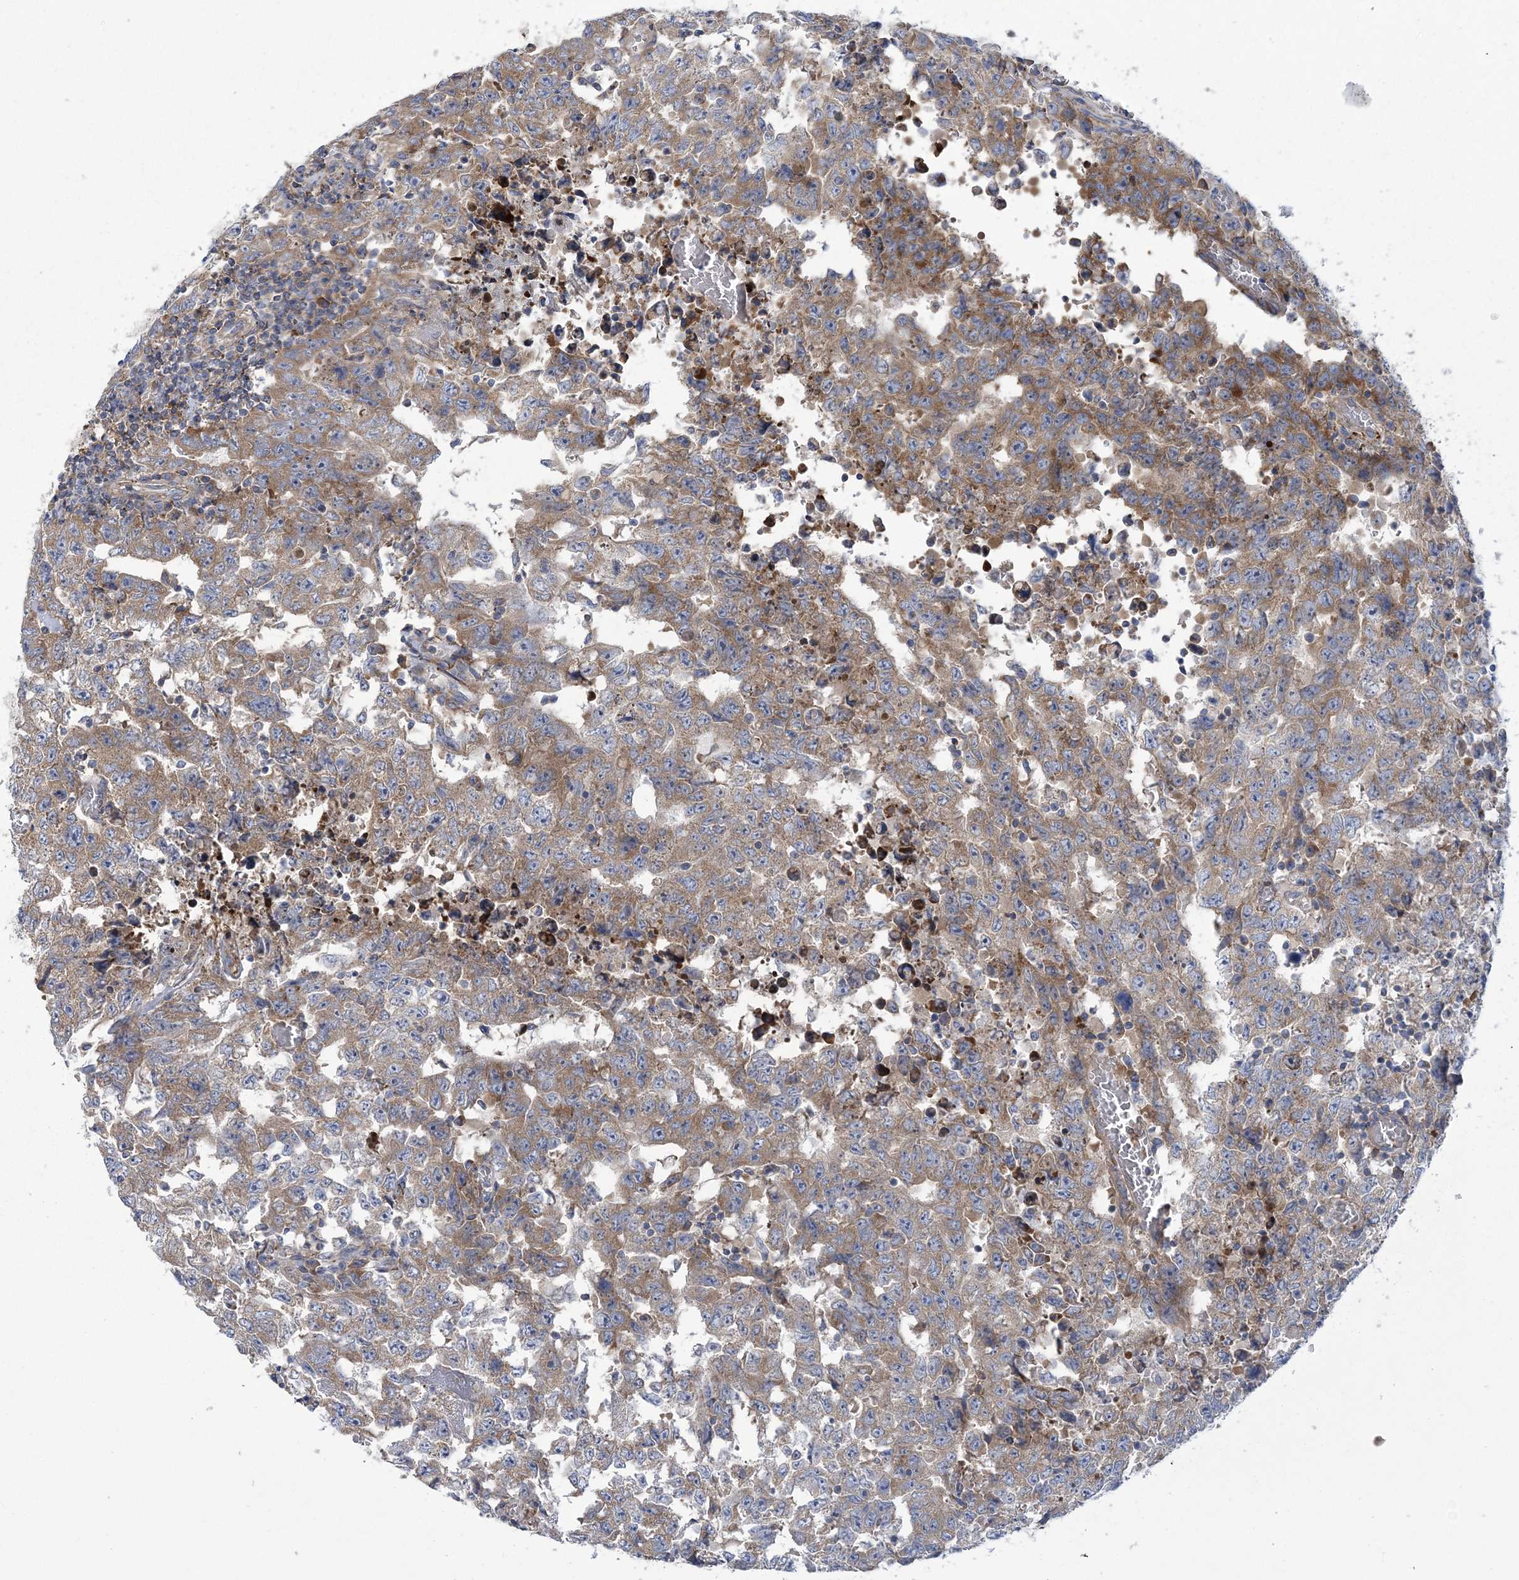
{"staining": {"intensity": "moderate", "quantity": ">75%", "location": "cytoplasmic/membranous"}, "tissue": "testis cancer", "cell_type": "Tumor cells", "image_type": "cancer", "snomed": [{"axis": "morphology", "description": "Carcinoma, Embryonal, NOS"}, {"axis": "topography", "description": "Testis"}], "caption": "Immunohistochemical staining of embryonal carcinoma (testis) shows medium levels of moderate cytoplasmic/membranous staining in approximately >75% of tumor cells.", "gene": "ARSJ", "patient": {"sex": "male", "age": 26}}